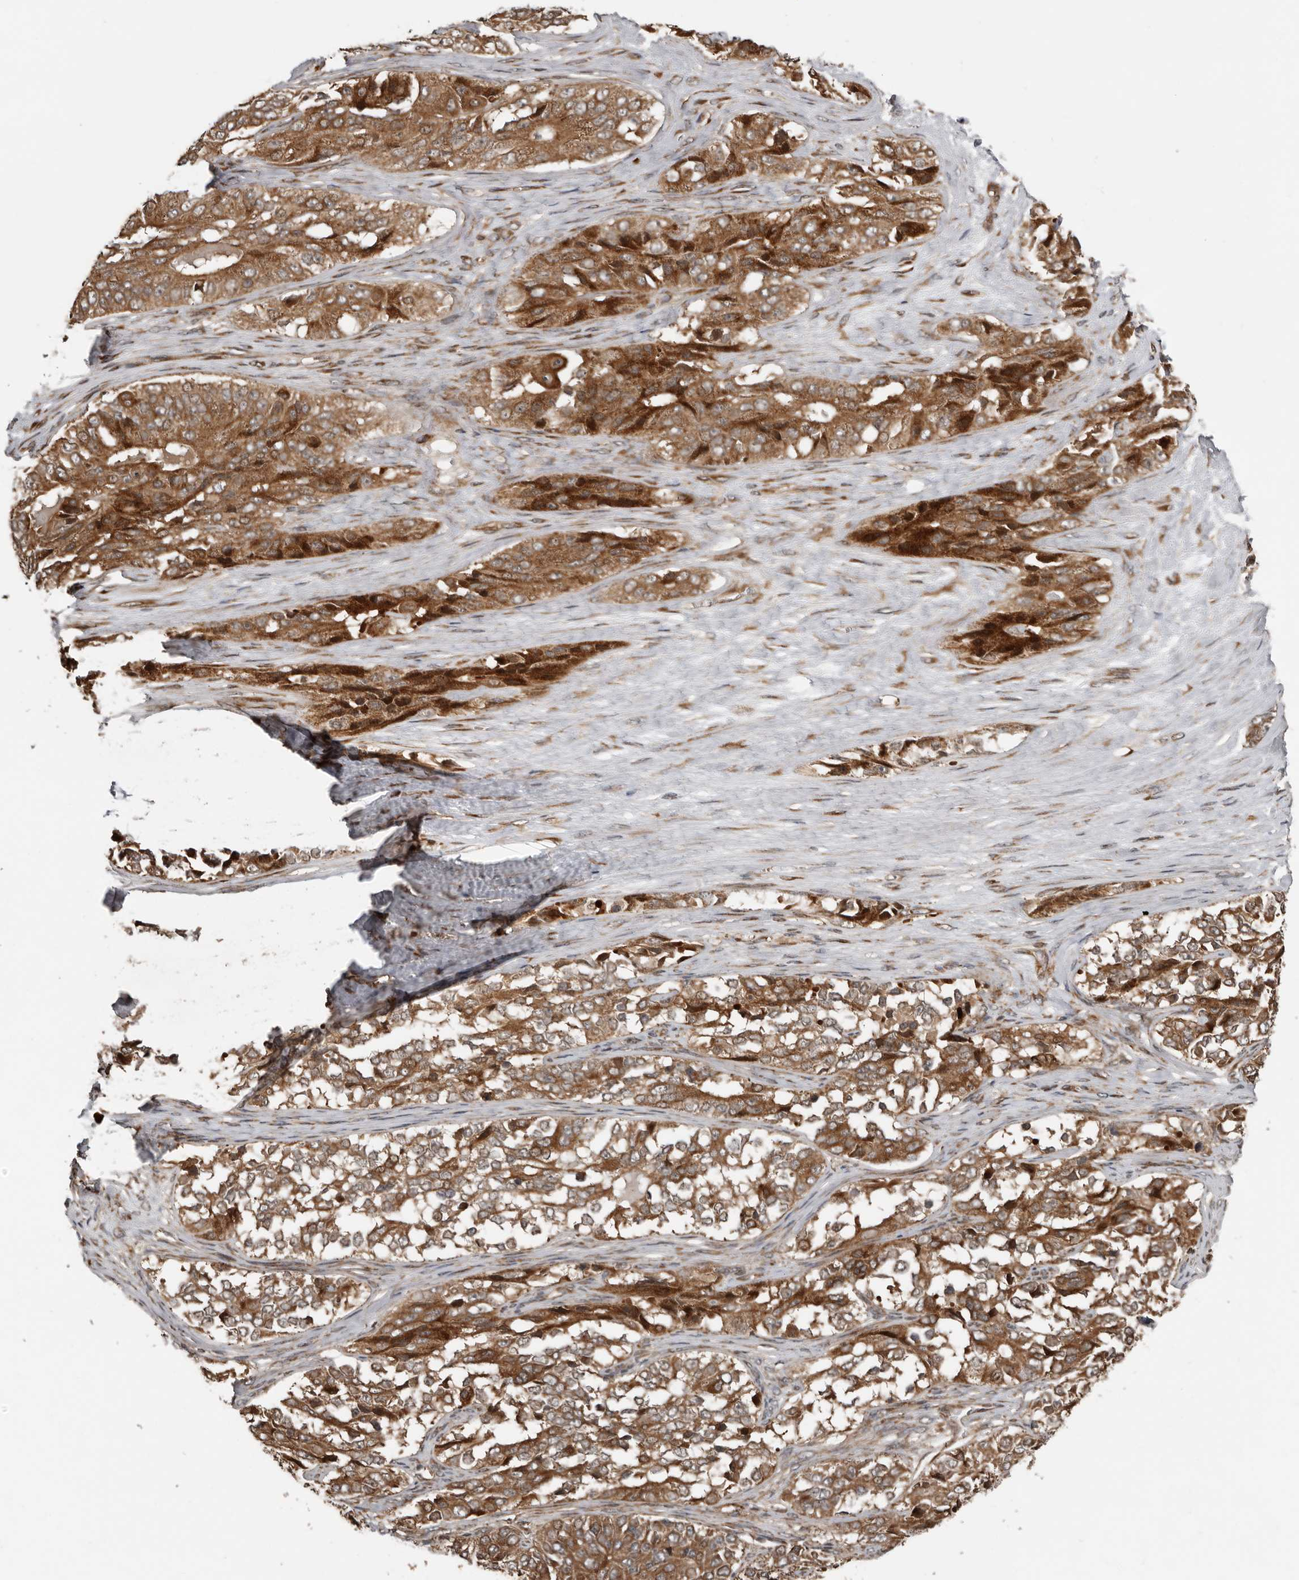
{"staining": {"intensity": "moderate", "quantity": ">75%", "location": "cytoplasmic/membranous"}, "tissue": "ovarian cancer", "cell_type": "Tumor cells", "image_type": "cancer", "snomed": [{"axis": "morphology", "description": "Carcinoma, endometroid"}, {"axis": "topography", "description": "Ovary"}], "caption": "DAB immunohistochemical staining of human ovarian cancer (endometroid carcinoma) shows moderate cytoplasmic/membranous protein positivity in about >75% of tumor cells. (Brightfield microscopy of DAB IHC at high magnification).", "gene": "CCDC190", "patient": {"sex": "female", "age": 51}}